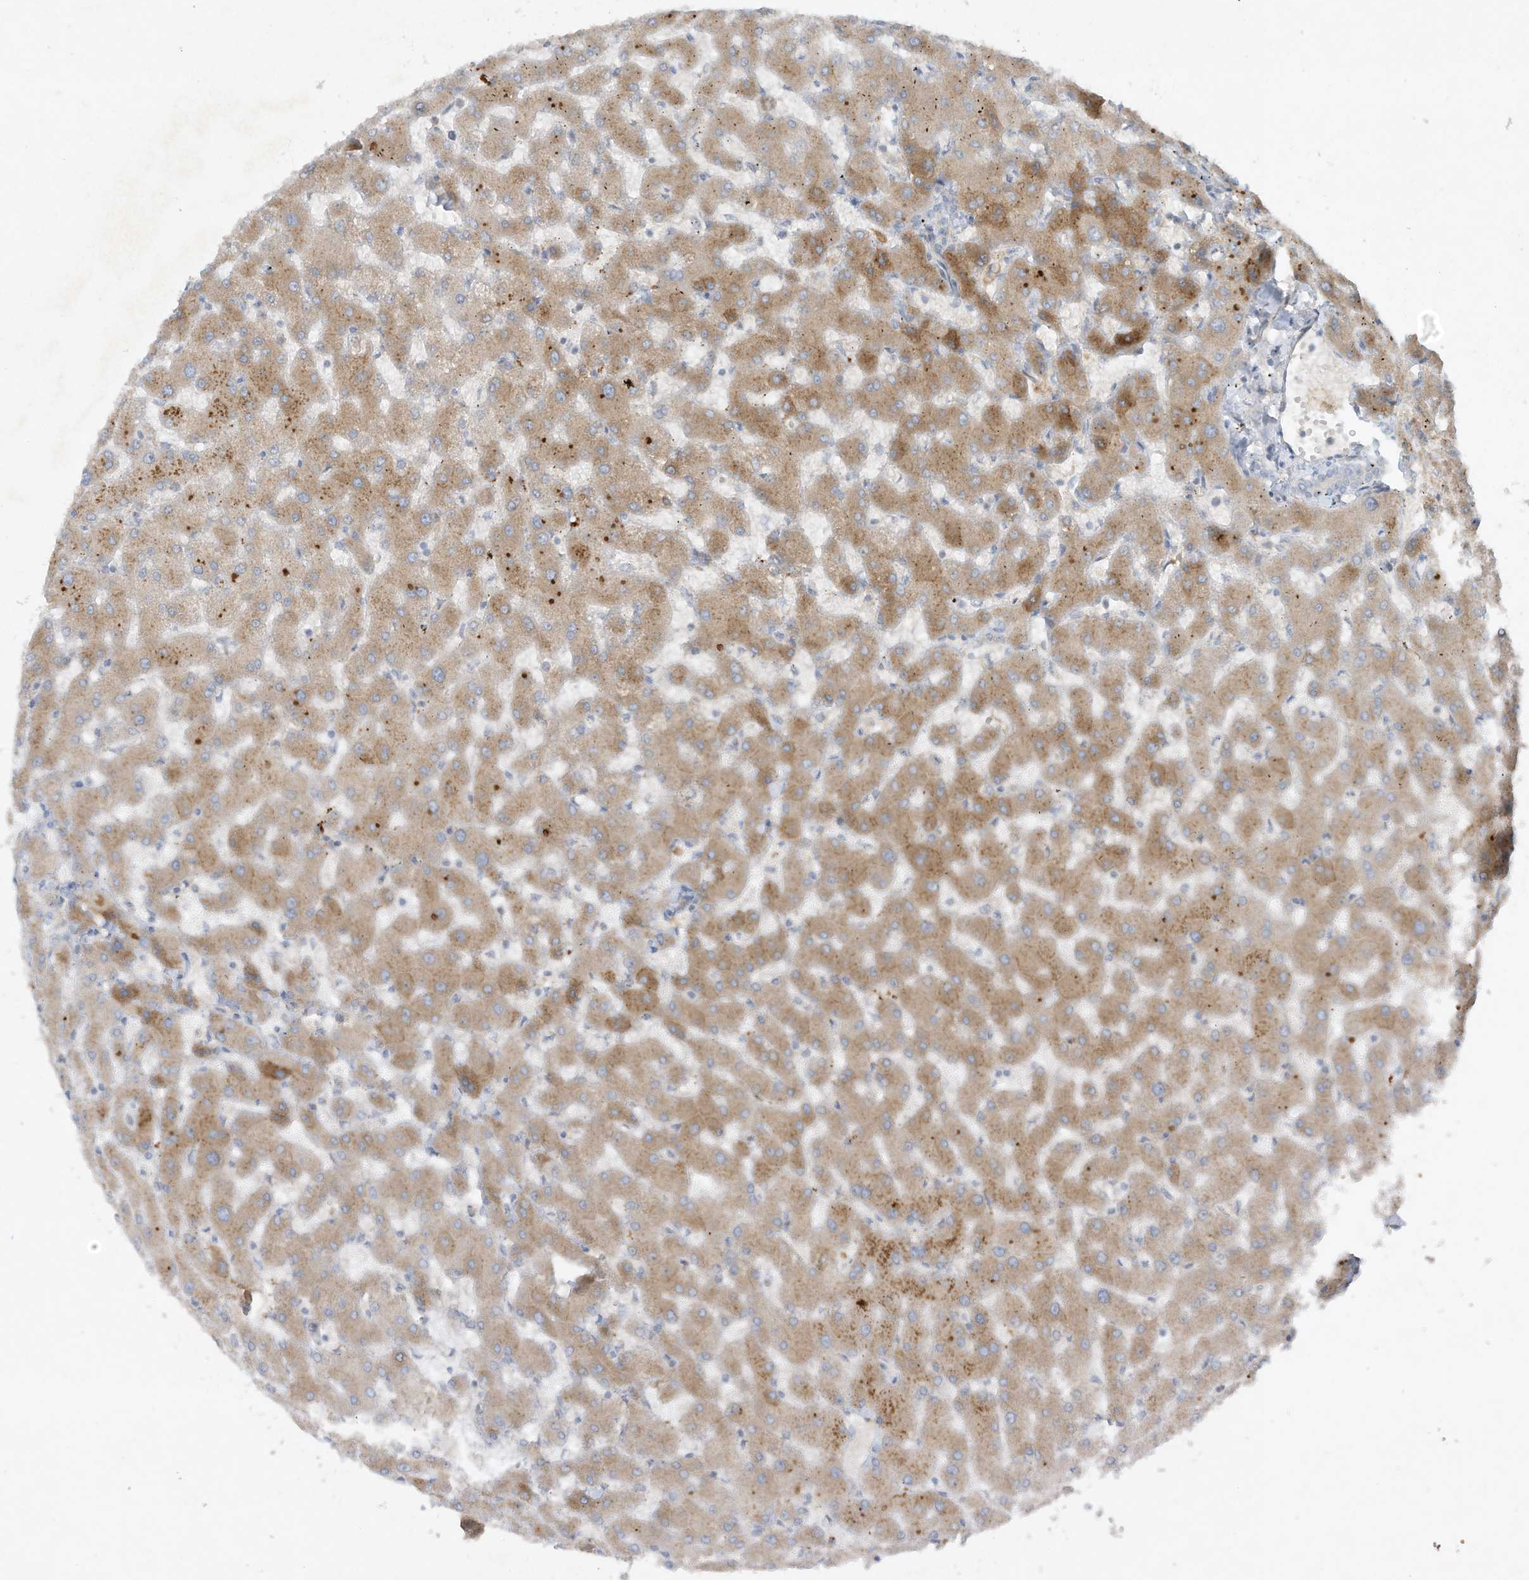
{"staining": {"intensity": "negative", "quantity": "none", "location": "none"}, "tissue": "liver", "cell_type": "Cholangiocytes", "image_type": "normal", "snomed": [{"axis": "morphology", "description": "Normal tissue, NOS"}, {"axis": "topography", "description": "Liver"}], "caption": "Immunohistochemical staining of normal liver shows no significant expression in cholangiocytes.", "gene": "FETUB", "patient": {"sex": "female", "age": 63}}